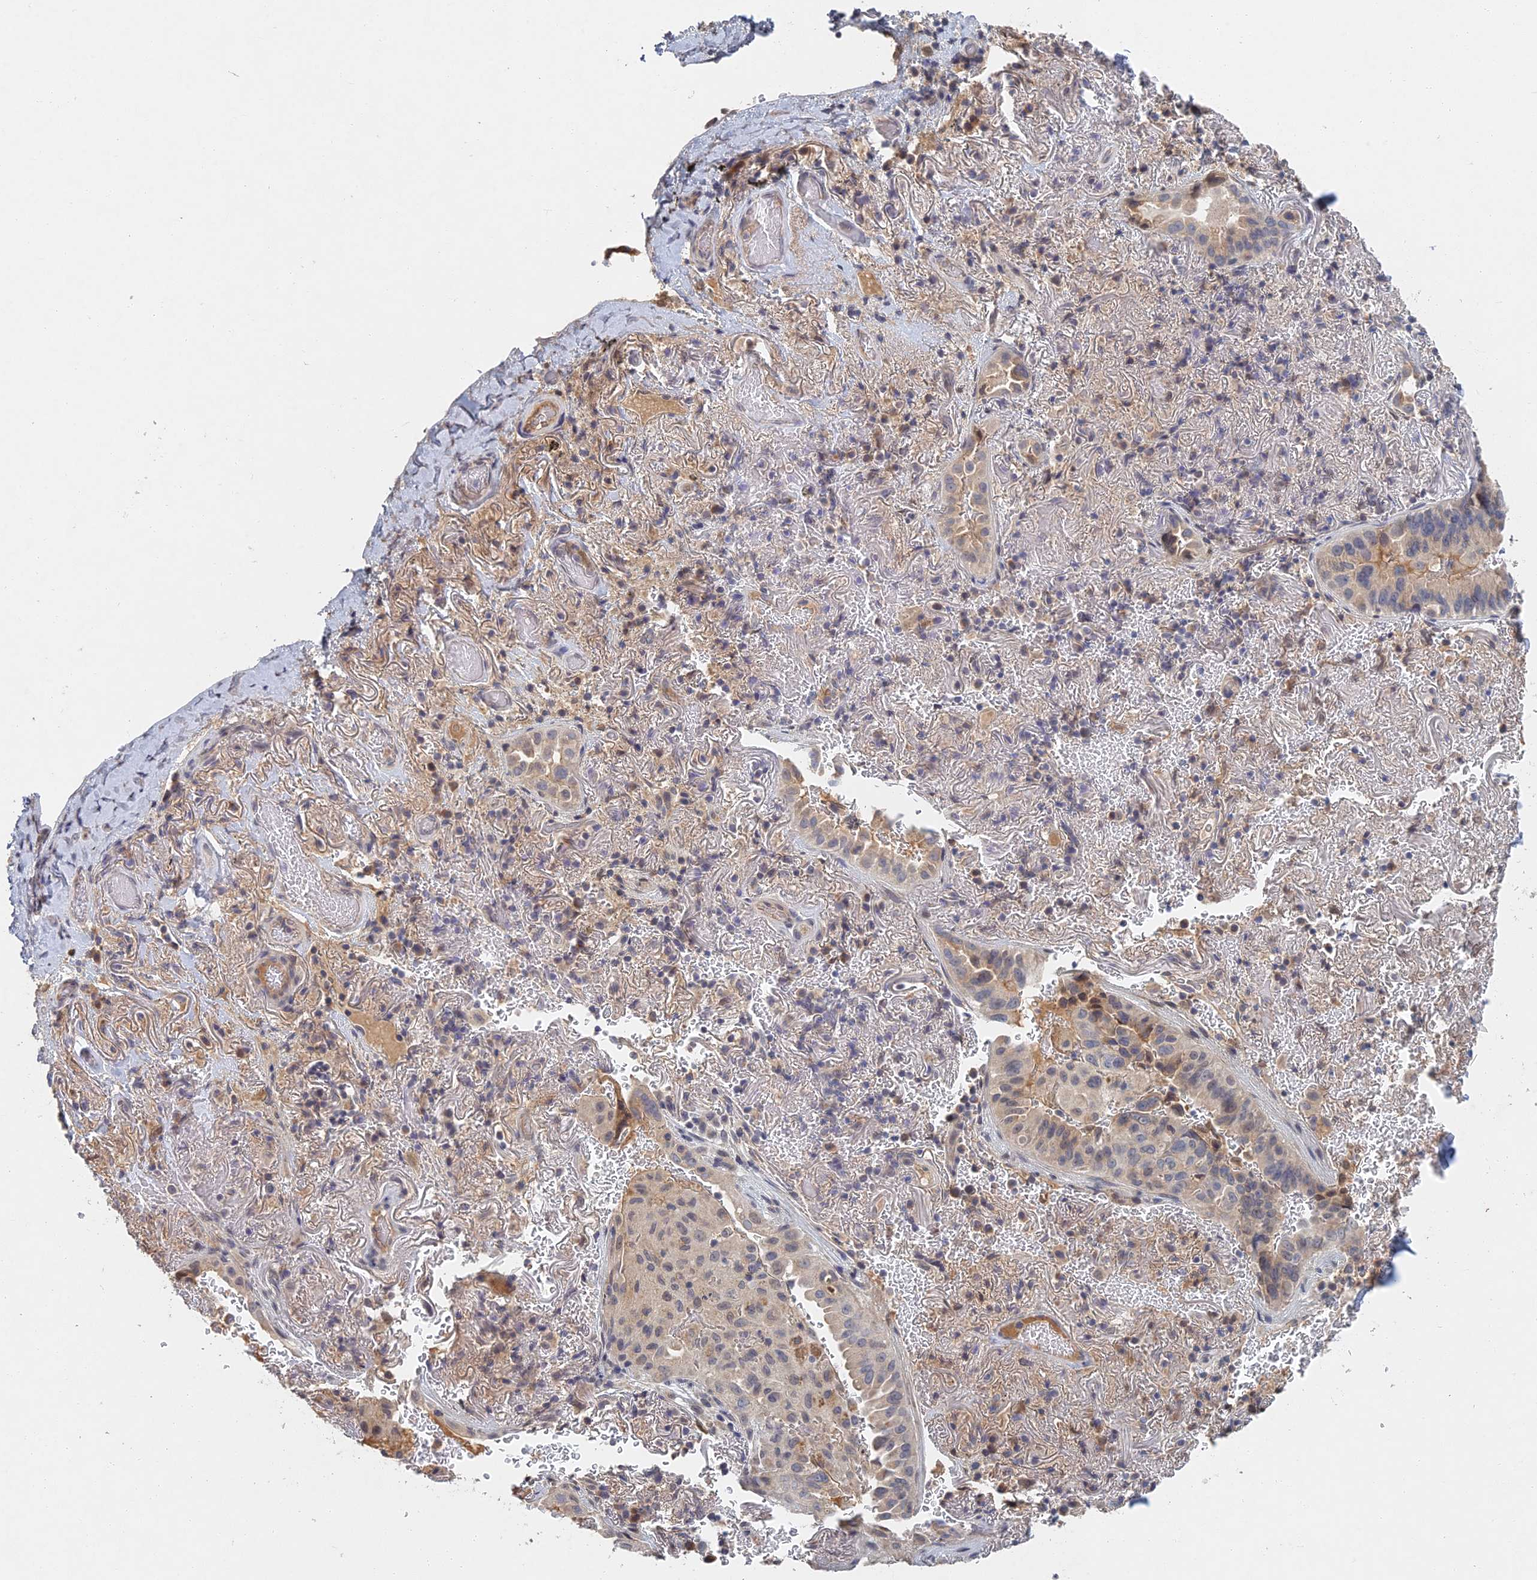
{"staining": {"intensity": "negative", "quantity": "none", "location": "none"}, "tissue": "lung cancer", "cell_type": "Tumor cells", "image_type": "cancer", "snomed": [{"axis": "morphology", "description": "Adenocarcinoma, NOS"}, {"axis": "topography", "description": "Lung"}], "caption": "Lung adenocarcinoma was stained to show a protein in brown. There is no significant expression in tumor cells. The staining was performed using DAB (3,3'-diaminobenzidine) to visualize the protein expression in brown, while the nuclei were stained in blue with hematoxylin (Magnification: 20x).", "gene": "GNA15", "patient": {"sex": "female", "age": 69}}